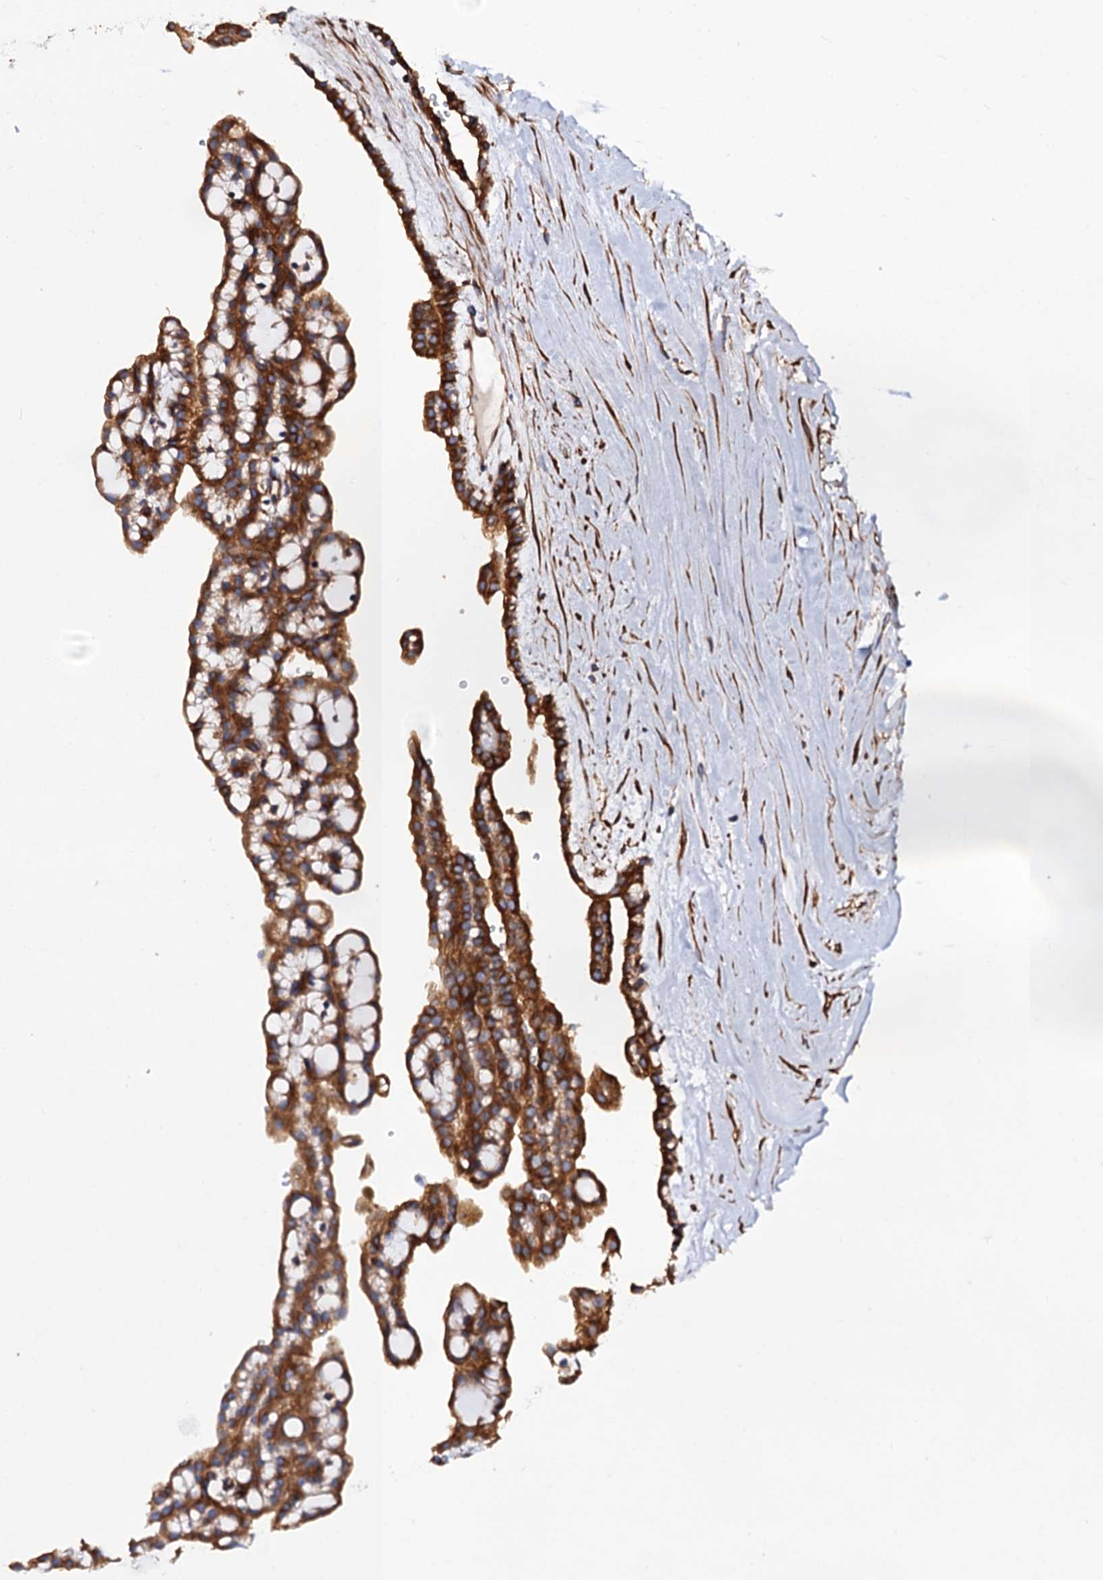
{"staining": {"intensity": "strong", "quantity": ">75%", "location": "cytoplasmic/membranous"}, "tissue": "renal cancer", "cell_type": "Tumor cells", "image_type": "cancer", "snomed": [{"axis": "morphology", "description": "Adenocarcinoma, NOS"}, {"axis": "topography", "description": "Kidney"}], "caption": "Brown immunohistochemical staining in renal cancer reveals strong cytoplasmic/membranous staining in approximately >75% of tumor cells.", "gene": "ZDHHC18", "patient": {"sex": "male", "age": 63}}